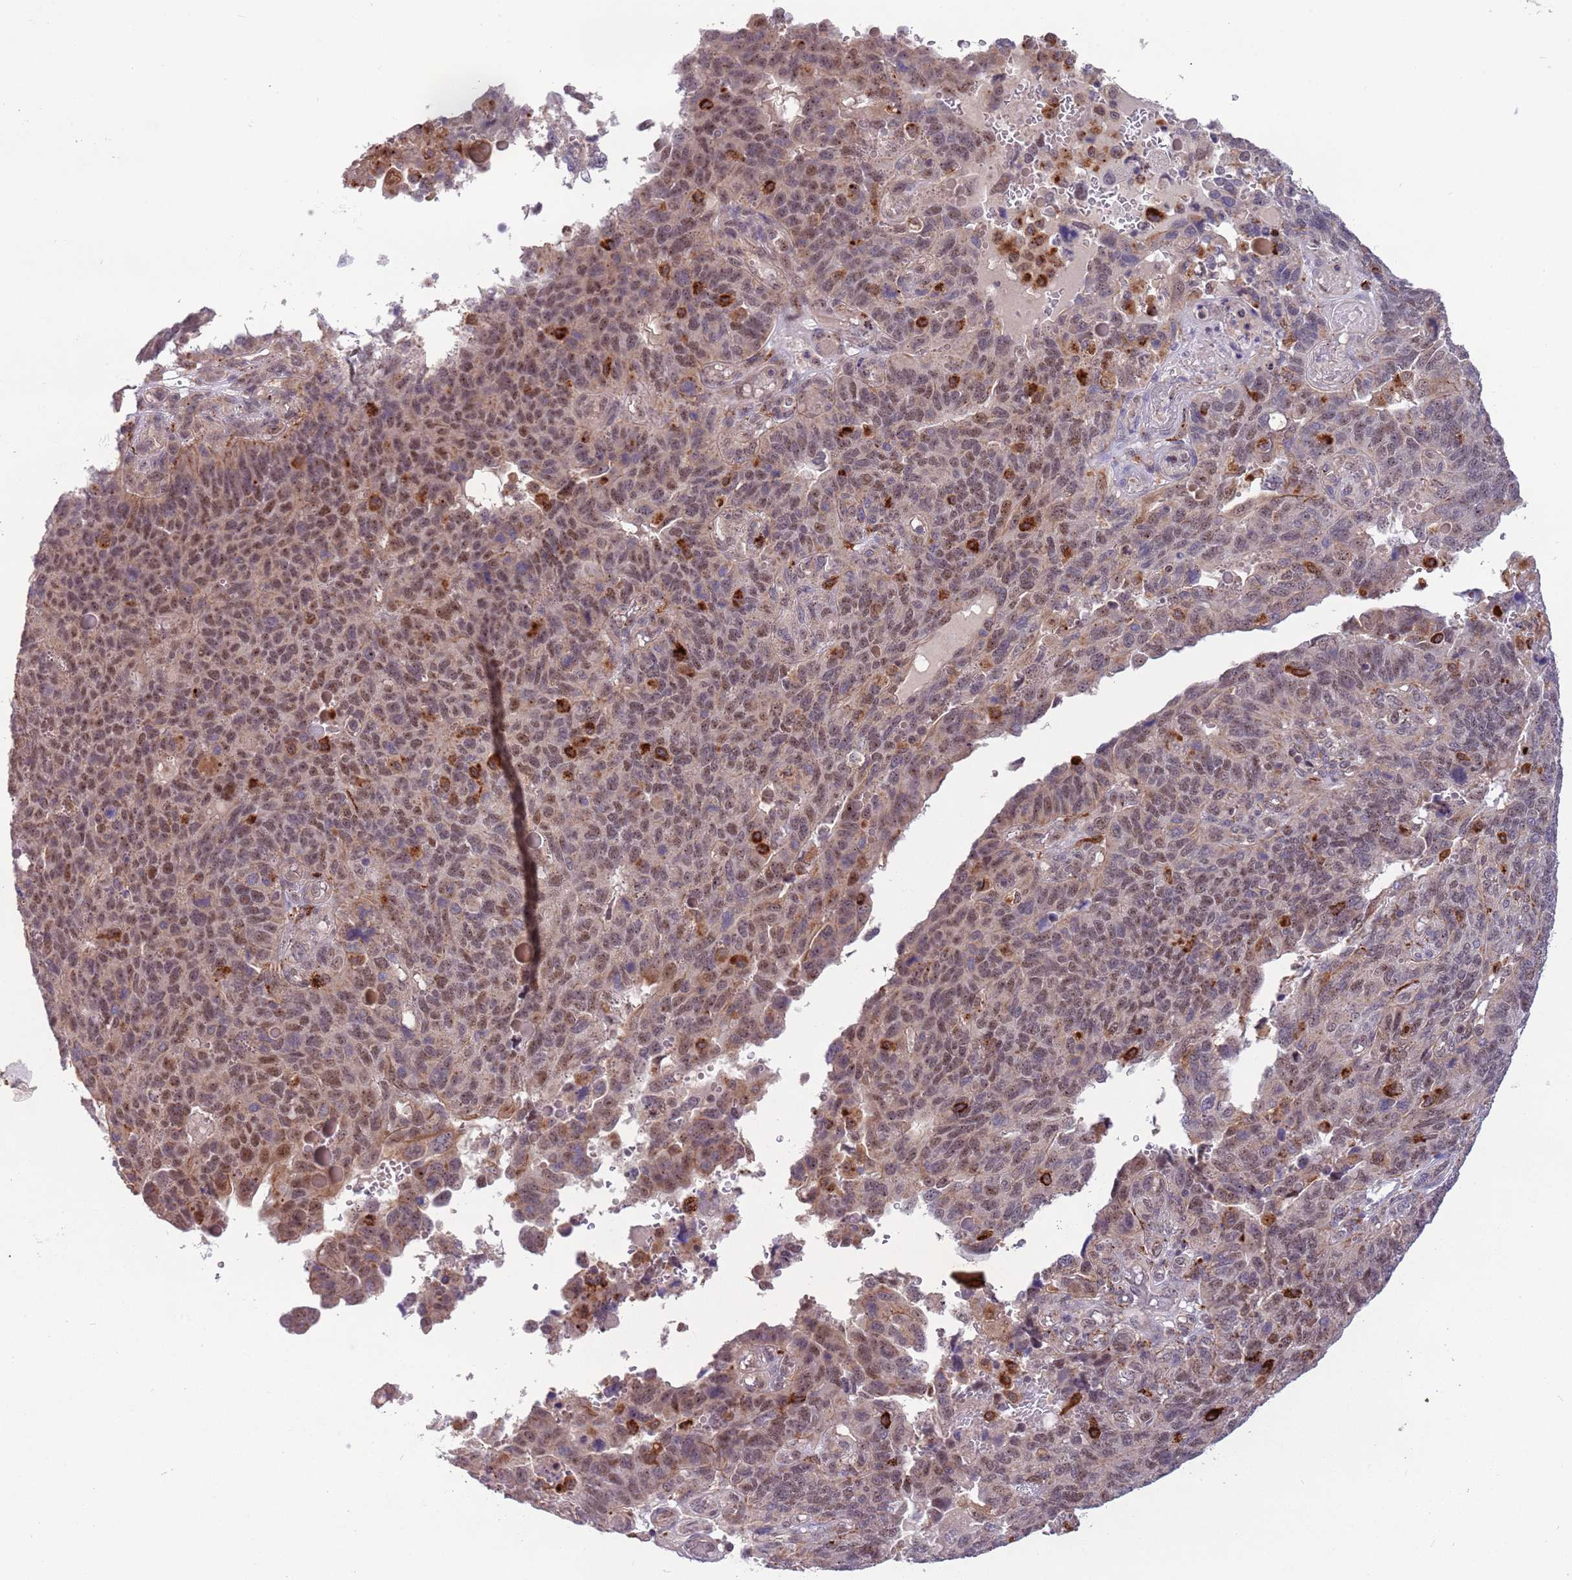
{"staining": {"intensity": "moderate", "quantity": ">75%", "location": "nuclear"}, "tissue": "endometrial cancer", "cell_type": "Tumor cells", "image_type": "cancer", "snomed": [{"axis": "morphology", "description": "Adenocarcinoma, NOS"}, {"axis": "topography", "description": "Endometrium"}], "caption": "The immunohistochemical stain labels moderate nuclear expression in tumor cells of adenocarcinoma (endometrial) tissue.", "gene": "TRIM27", "patient": {"sex": "female", "age": 66}}